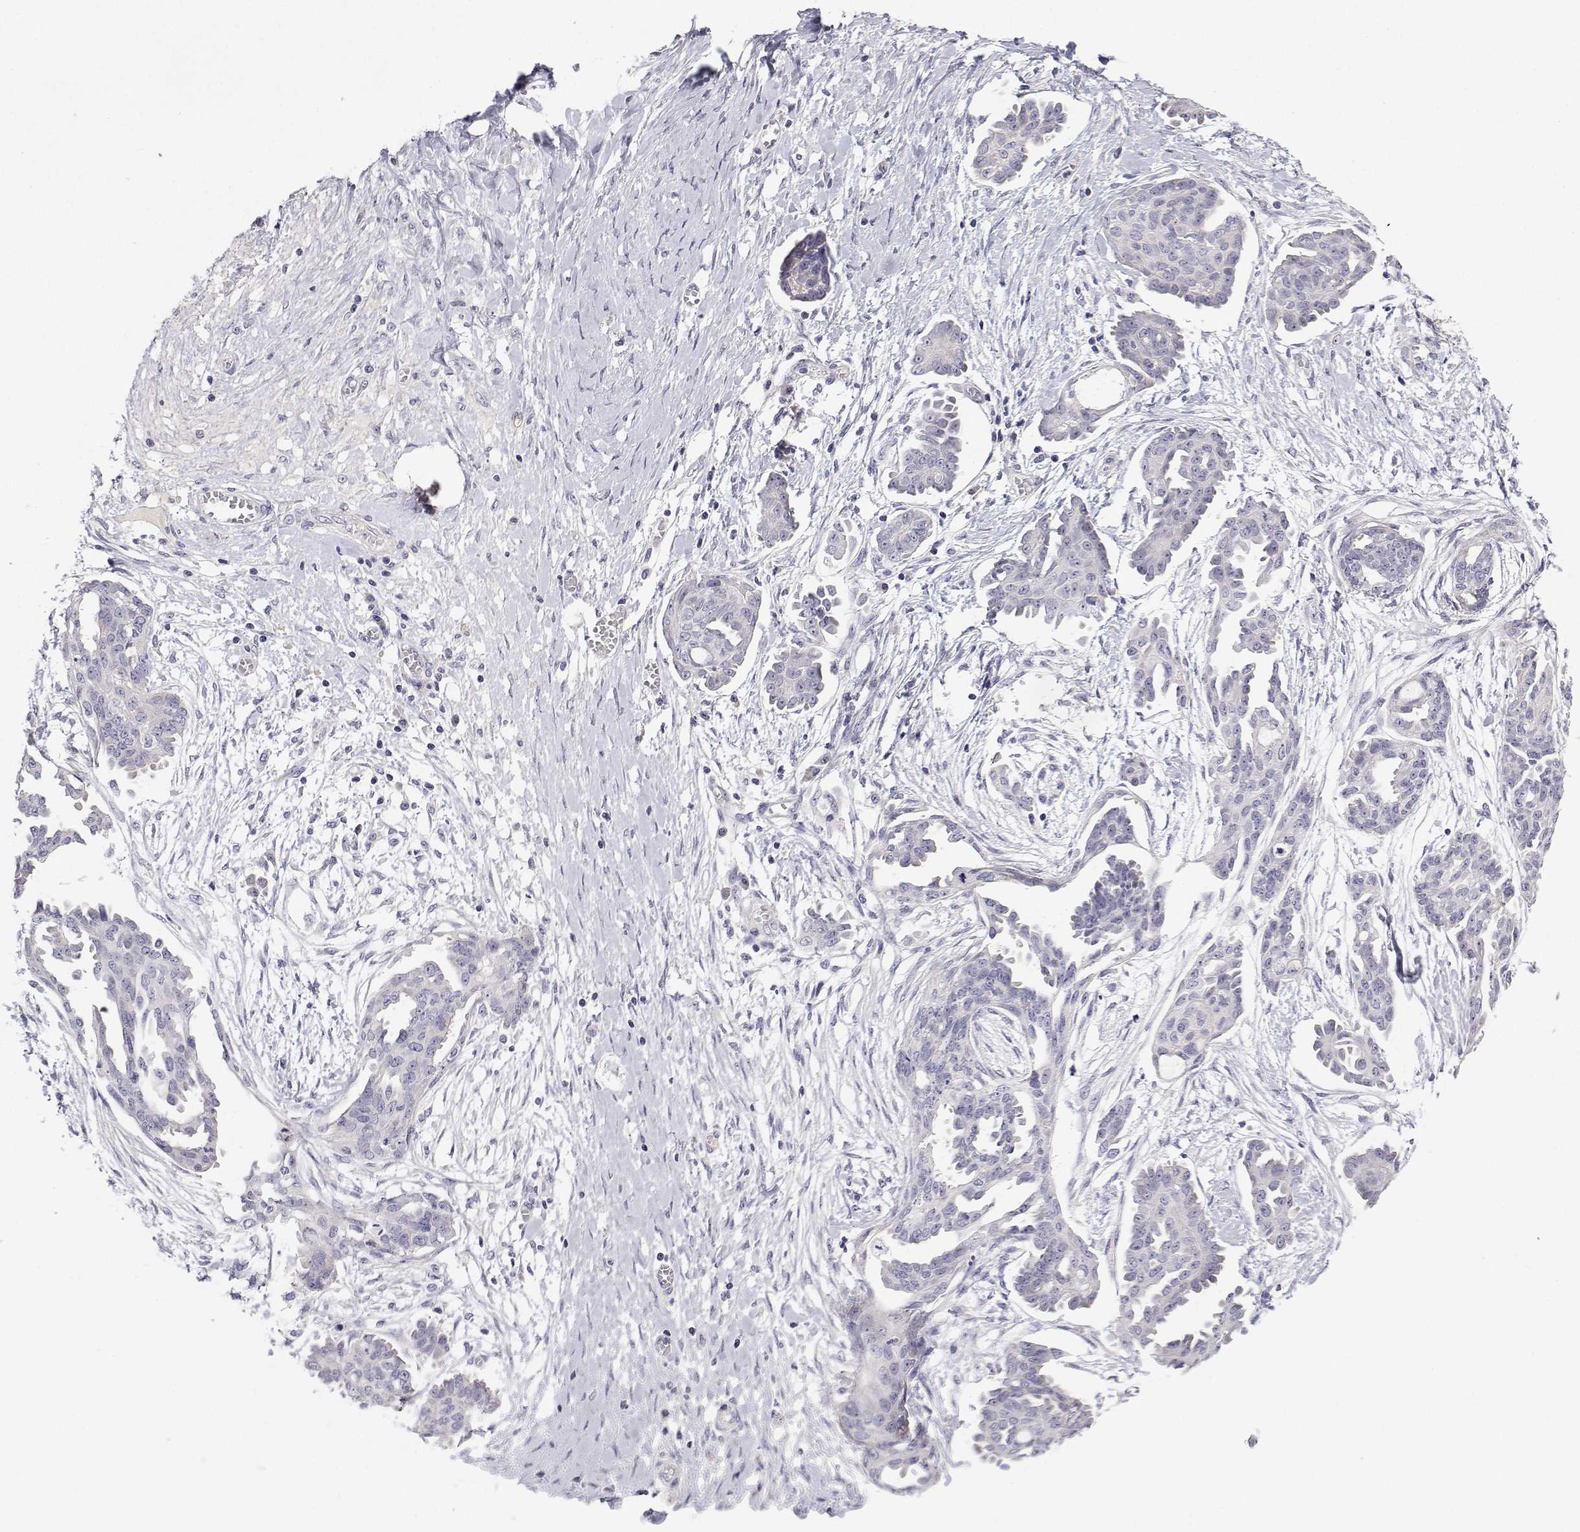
{"staining": {"intensity": "negative", "quantity": "none", "location": "none"}, "tissue": "ovarian cancer", "cell_type": "Tumor cells", "image_type": "cancer", "snomed": [{"axis": "morphology", "description": "Cystadenocarcinoma, serous, NOS"}, {"axis": "topography", "description": "Ovary"}], "caption": "A micrograph of human ovarian cancer is negative for staining in tumor cells.", "gene": "ANKRD65", "patient": {"sex": "female", "age": 71}}